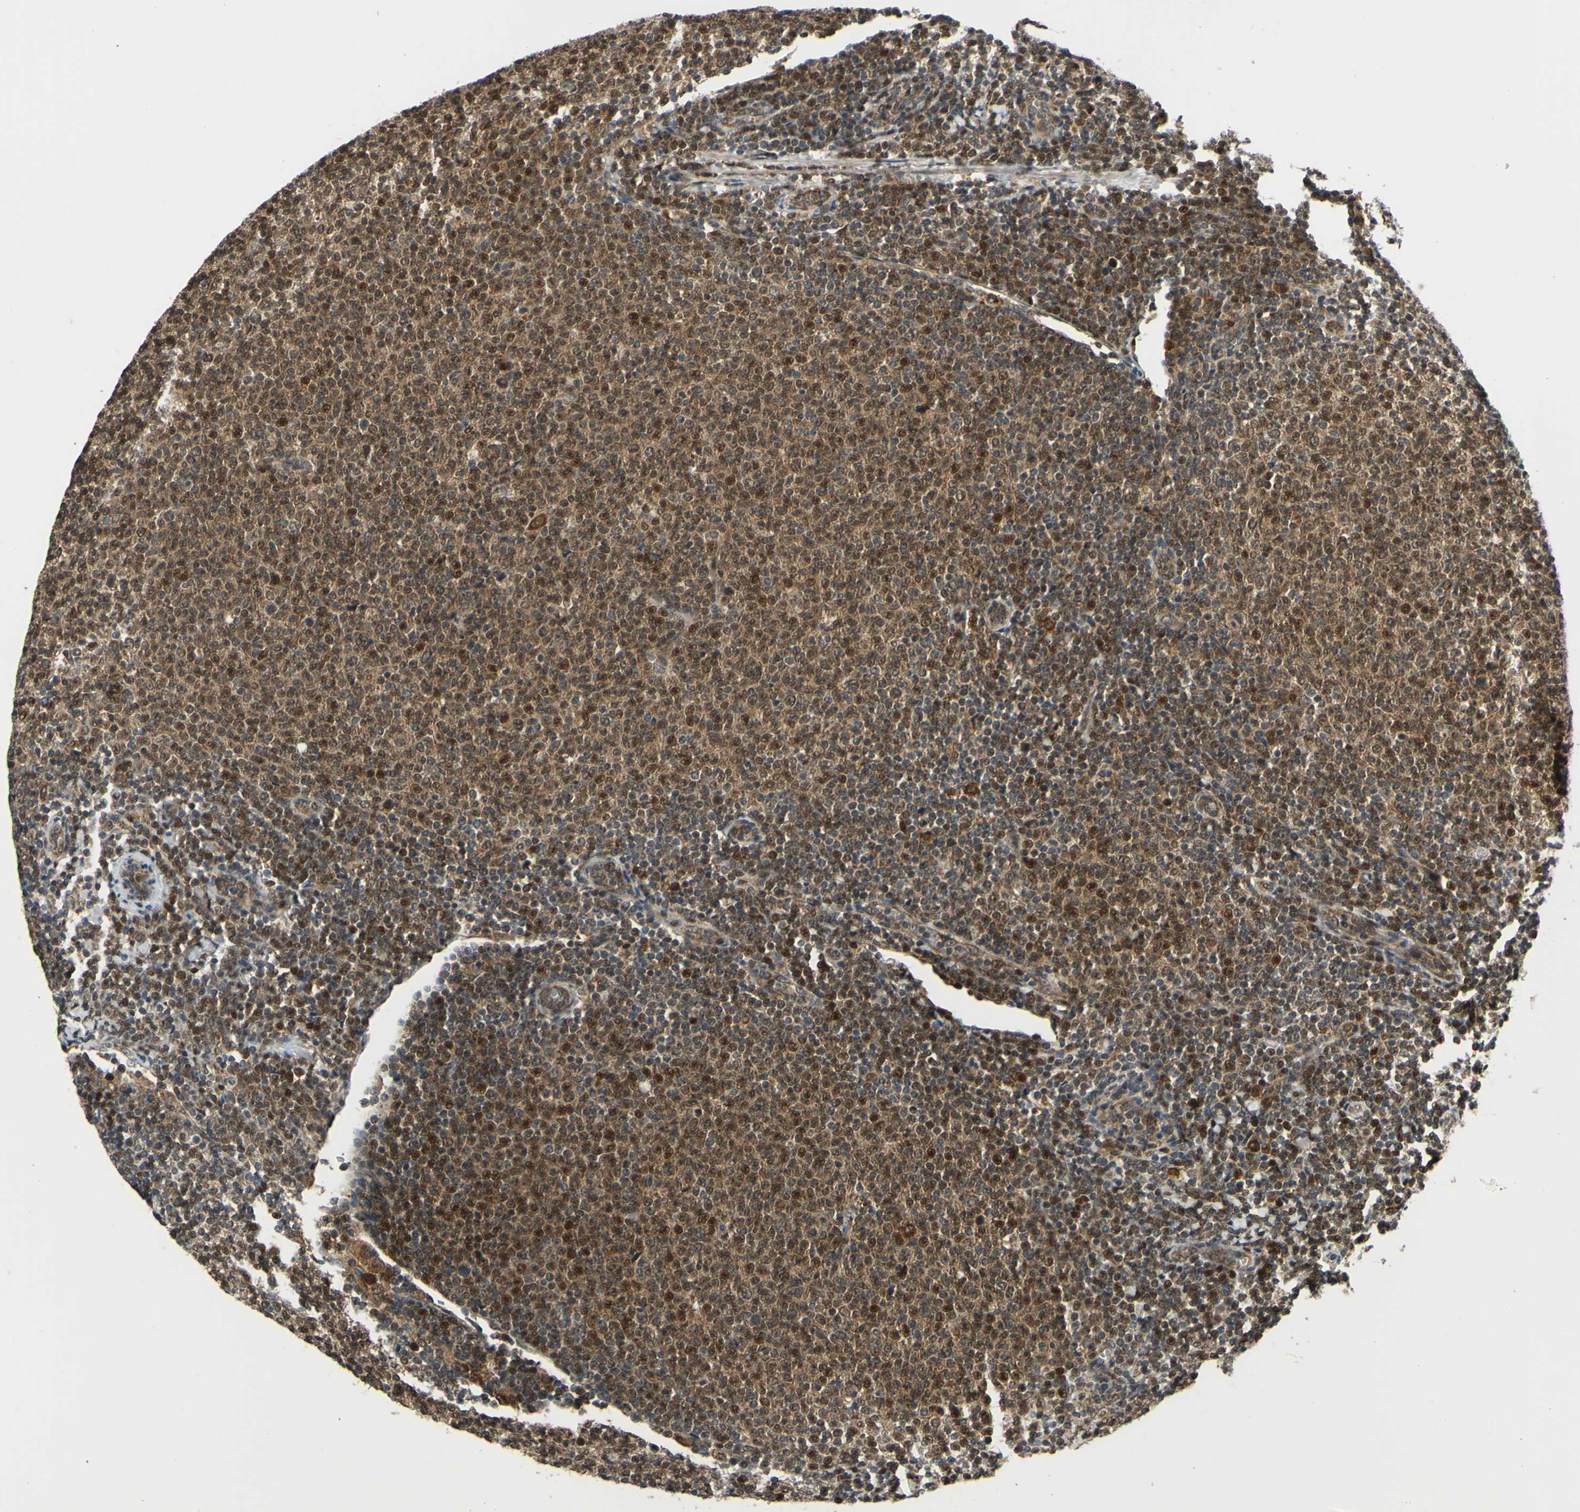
{"staining": {"intensity": "strong", "quantity": "<25%", "location": "cytoplasmic/membranous,nuclear"}, "tissue": "lymphoma", "cell_type": "Tumor cells", "image_type": "cancer", "snomed": [{"axis": "morphology", "description": "Malignant lymphoma, non-Hodgkin's type, Low grade"}, {"axis": "topography", "description": "Lymph node"}], "caption": "Protein expression analysis of lymphoma reveals strong cytoplasmic/membranous and nuclear positivity in about <25% of tumor cells. (IHC, brightfield microscopy, high magnification).", "gene": "ABCC8", "patient": {"sex": "male", "age": 66}}